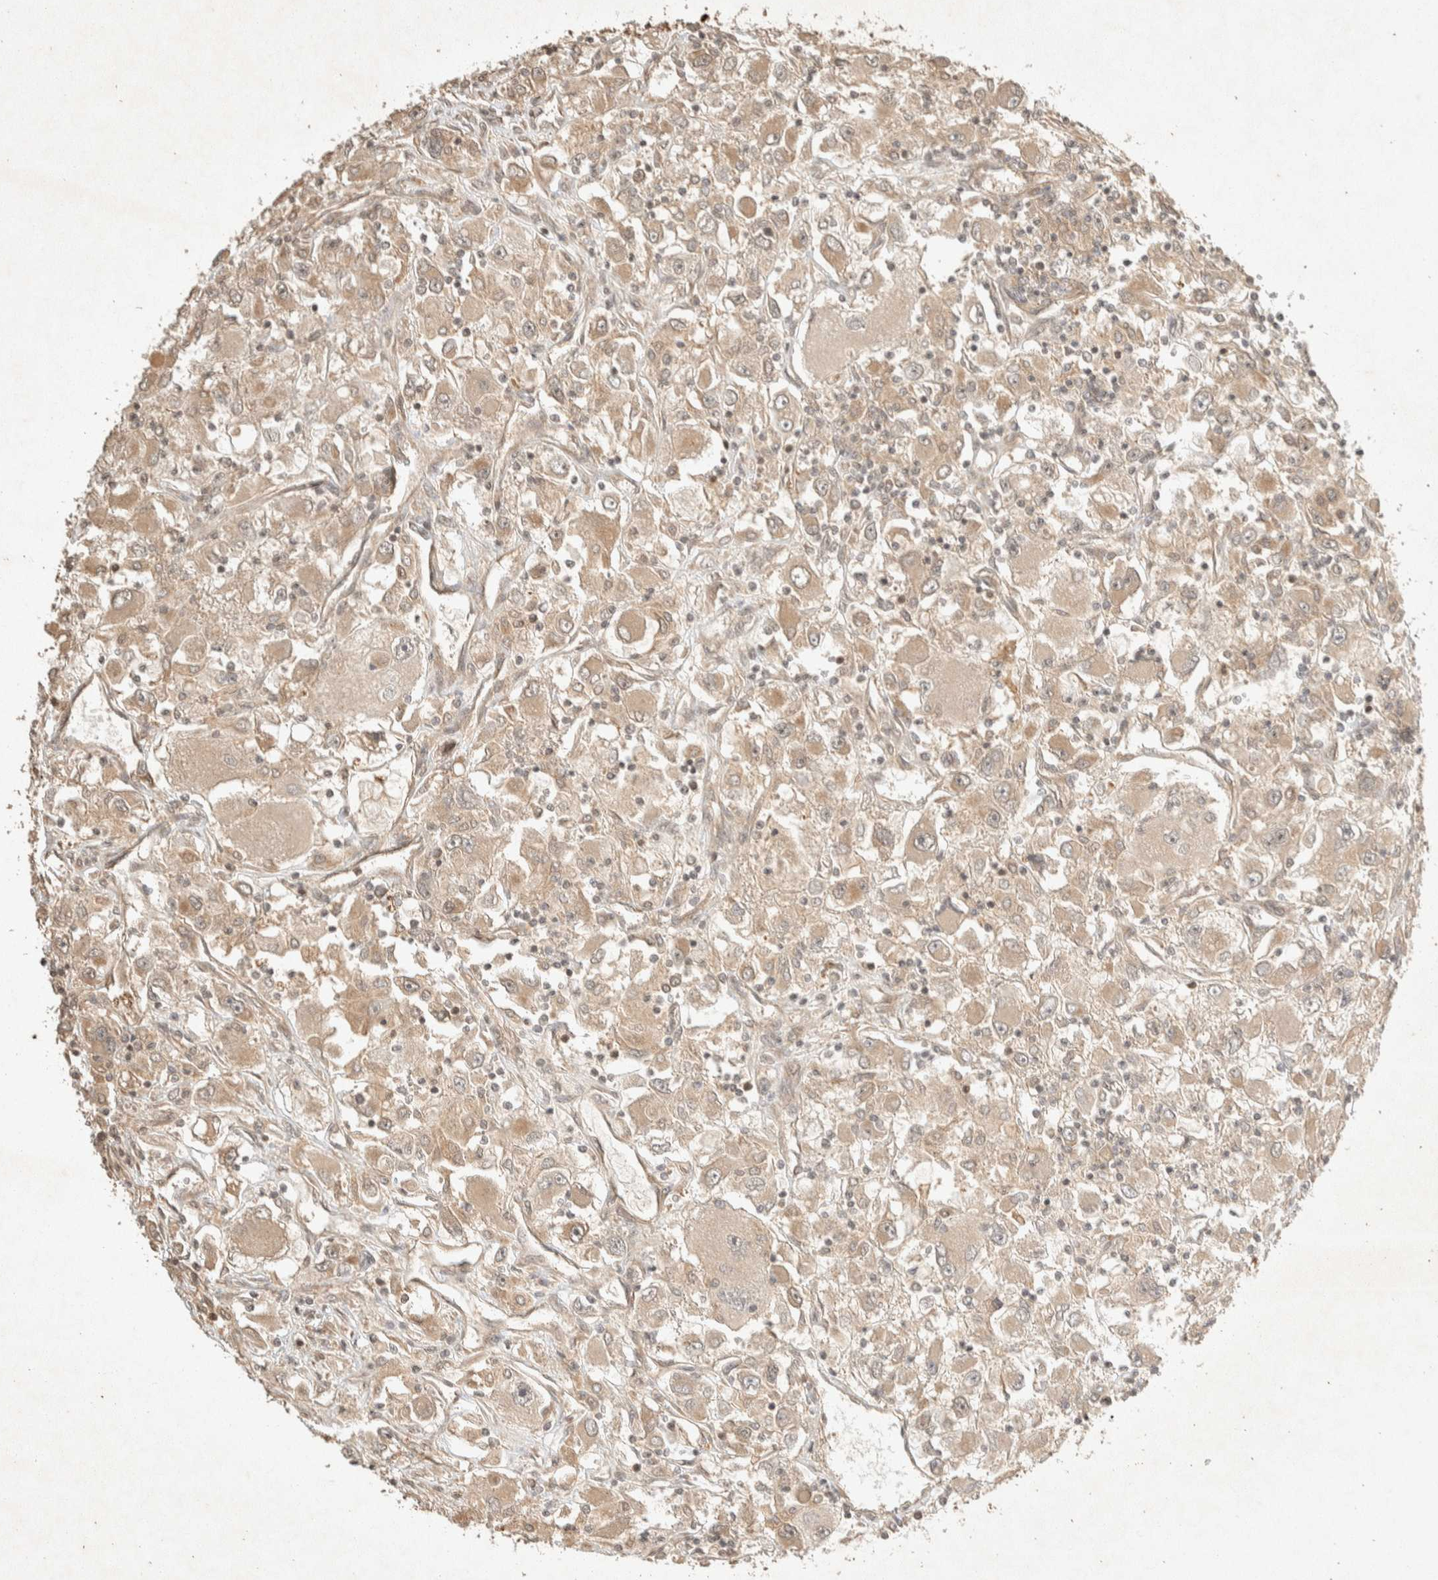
{"staining": {"intensity": "weak", "quantity": ">75%", "location": "cytoplasmic/membranous"}, "tissue": "renal cancer", "cell_type": "Tumor cells", "image_type": "cancer", "snomed": [{"axis": "morphology", "description": "Adenocarcinoma, NOS"}, {"axis": "topography", "description": "Kidney"}], "caption": "There is low levels of weak cytoplasmic/membranous positivity in tumor cells of adenocarcinoma (renal), as demonstrated by immunohistochemical staining (brown color).", "gene": "THRA", "patient": {"sex": "female", "age": 52}}